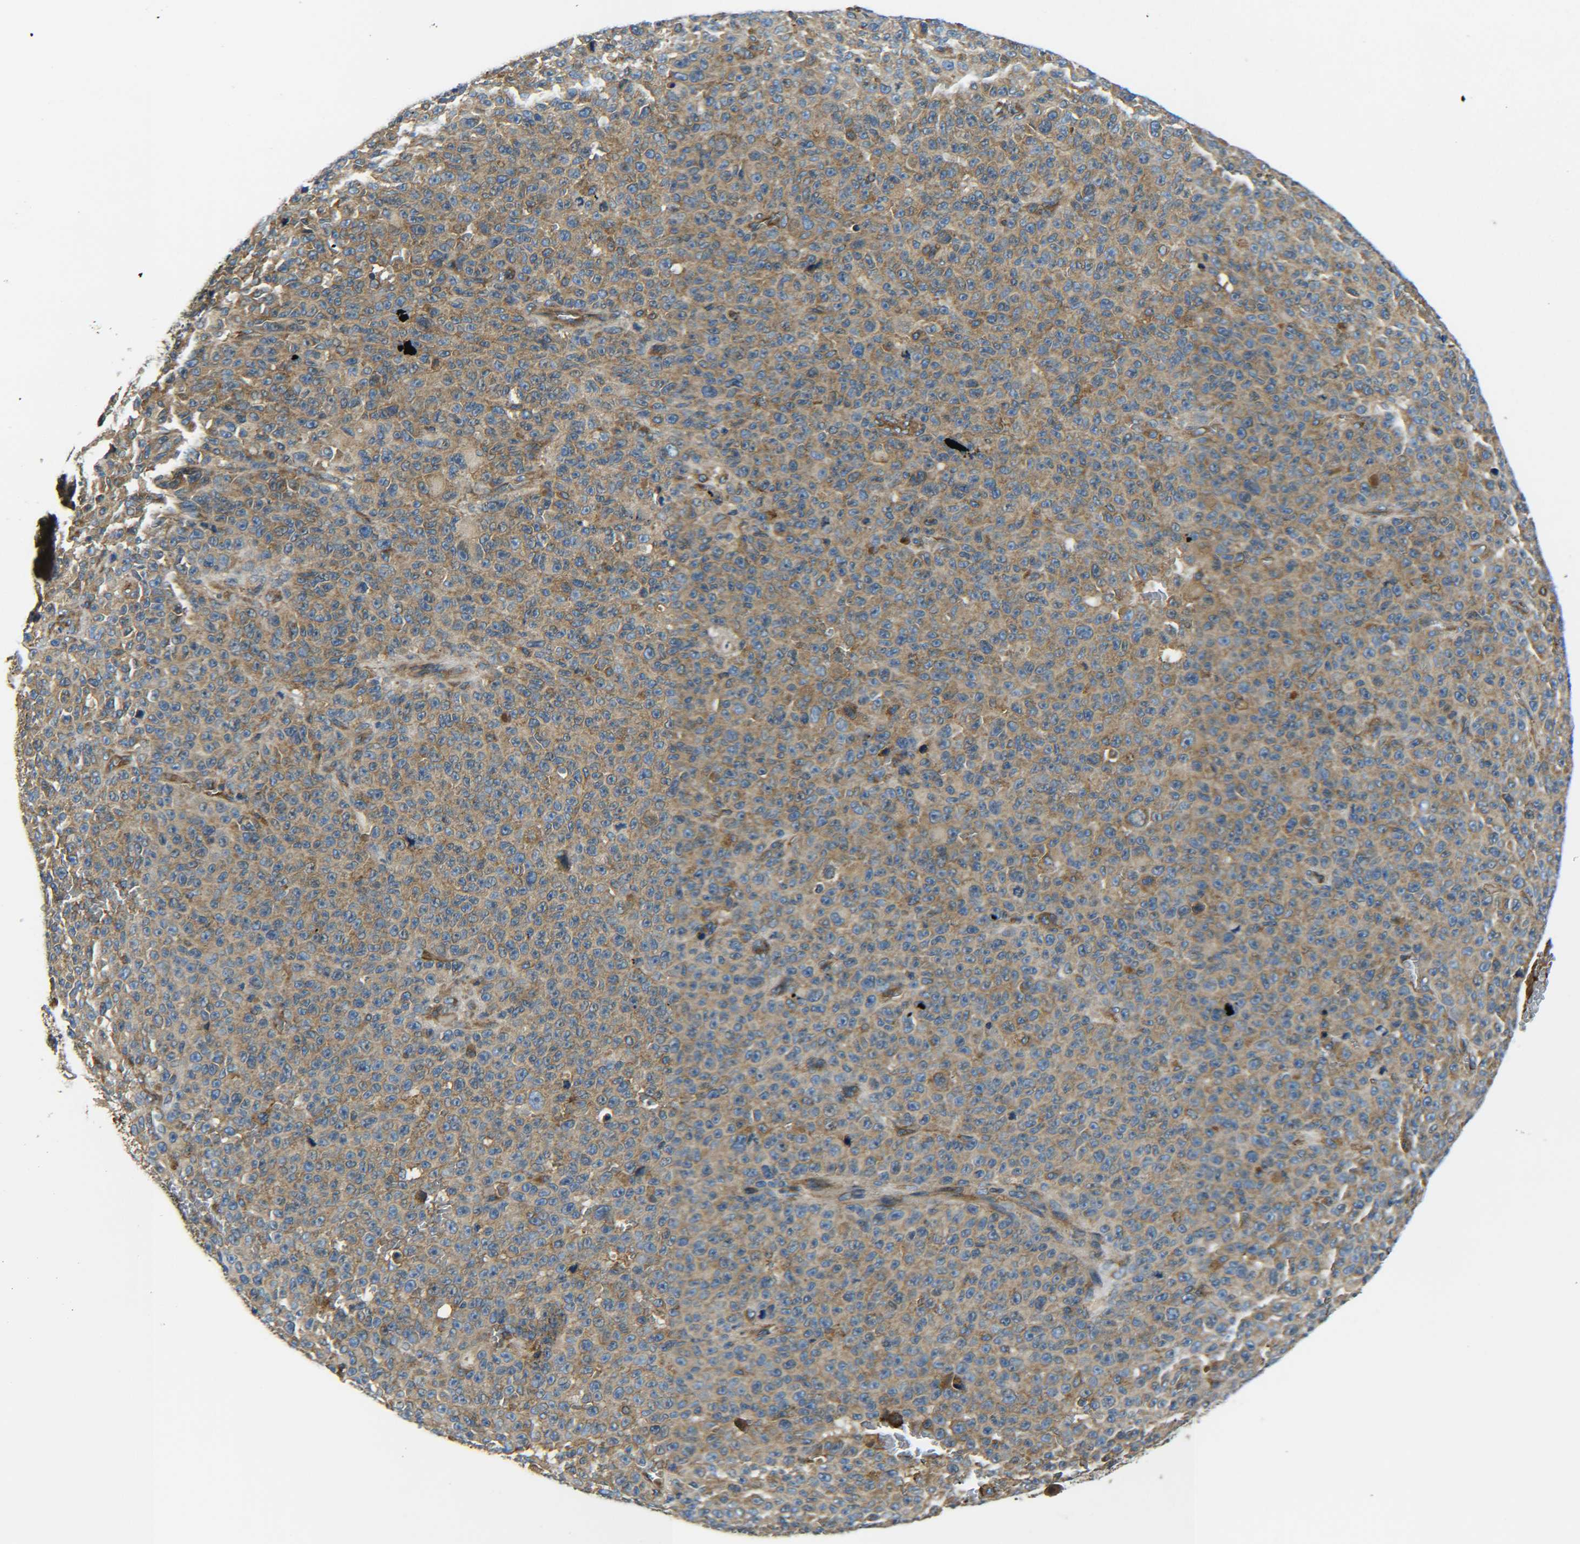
{"staining": {"intensity": "moderate", "quantity": ">75%", "location": "cytoplasmic/membranous"}, "tissue": "melanoma", "cell_type": "Tumor cells", "image_type": "cancer", "snomed": [{"axis": "morphology", "description": "Malignant melanoma, NOS"}, {"axis": "topography", "description": "Skin"}], "caption": "Protein staining of melanoma tissue exhibits moderate cytoplasmic/membranous expression in approximately >75% of tumor cells.", "gene": "PREB", "patient": {"sex": "female", "age": 82}}